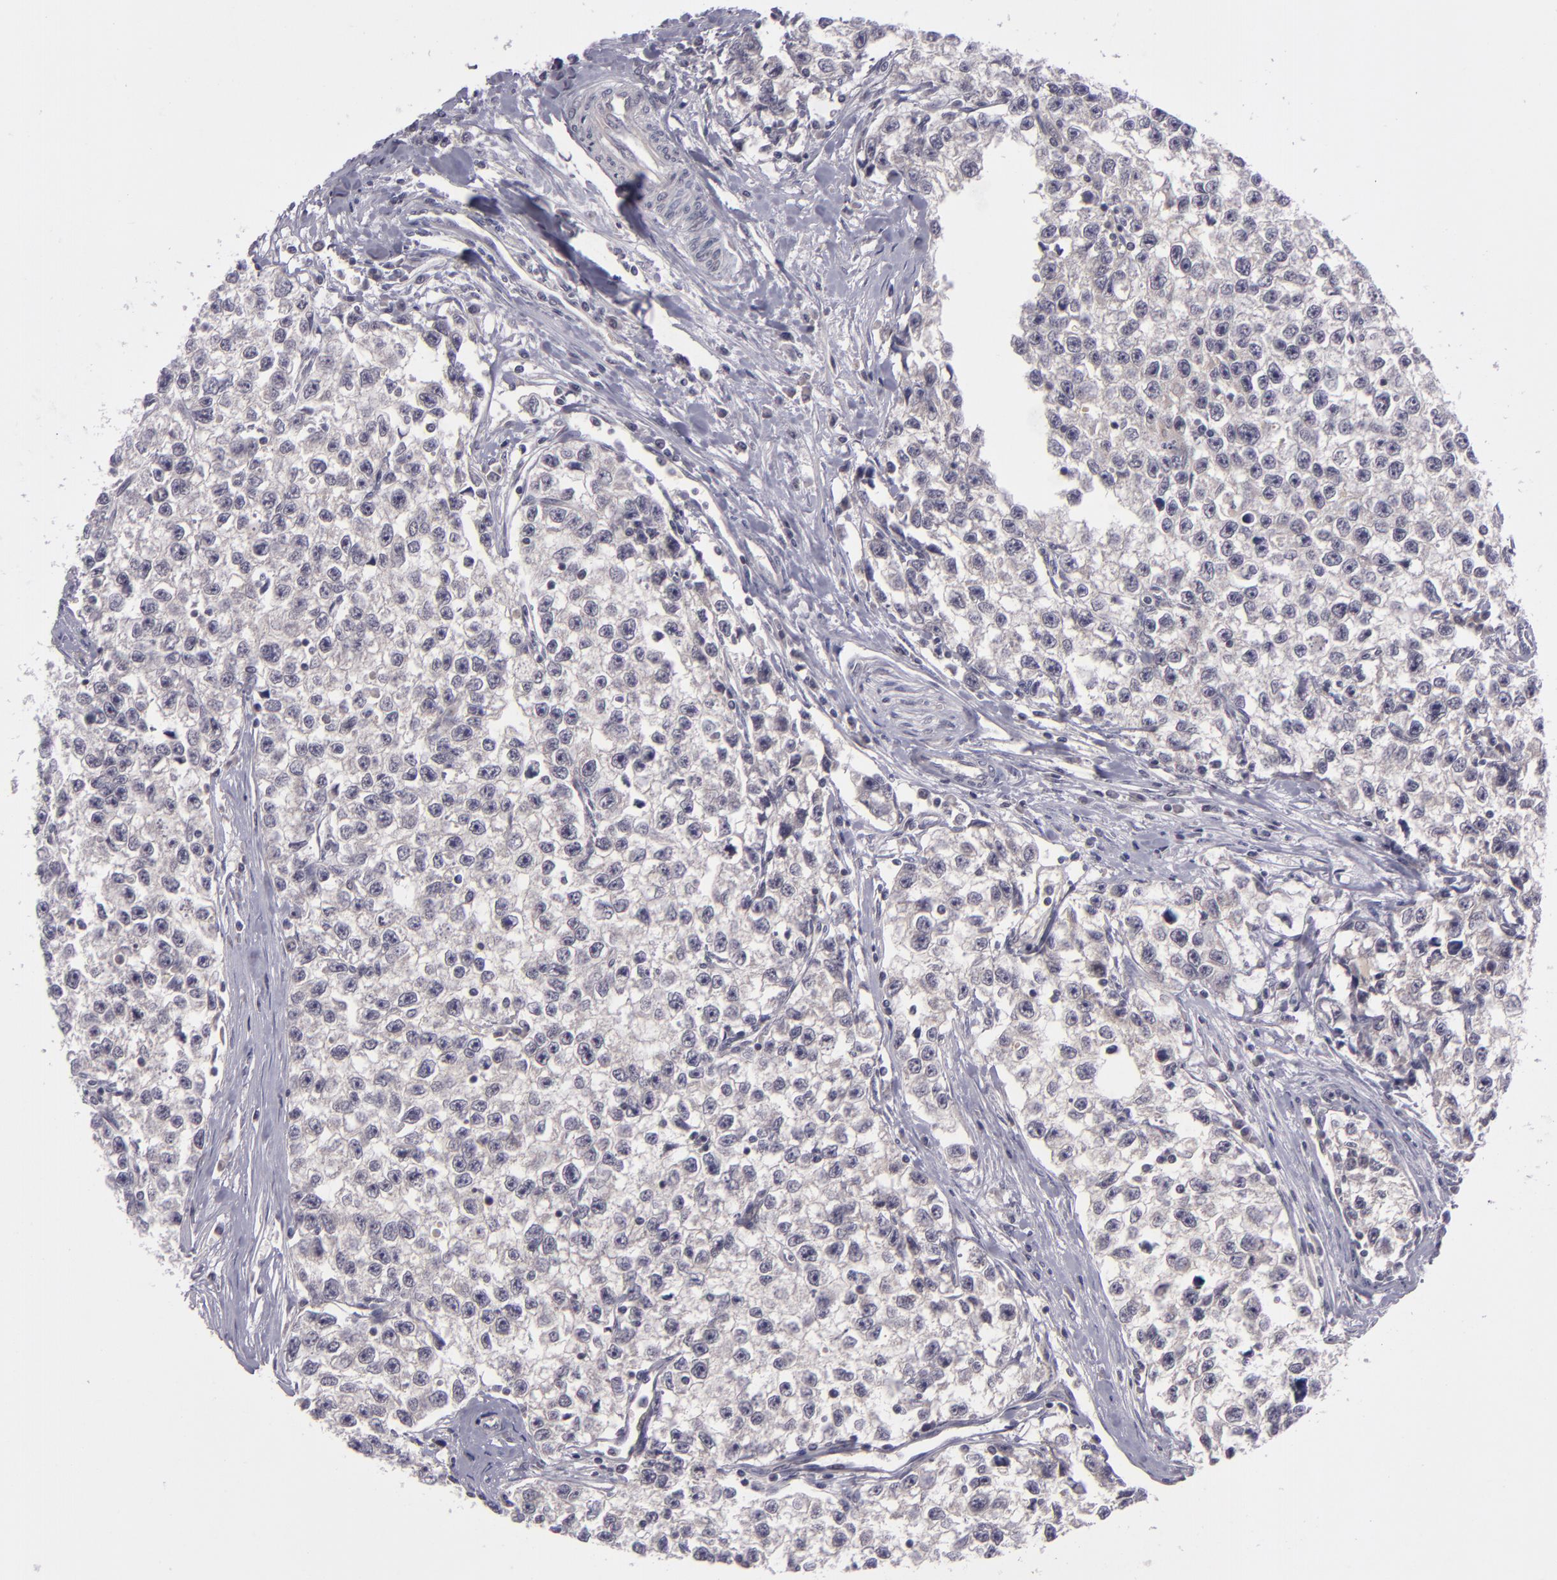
{"staining": {"intensity": "weak", "quantity": "<25%", "location": "cytoplasmic/membranous"}, "tissue": "testis cancer", "cell_type": "Tumor cells", "image_type": "cancer", "snomed": [{"axis": "morphology", "description": "Seminoma, NOS"}, {"axis": "morphology", "description": "Carcinoma, Embryonal, NOS"}, {"axis": "topography", "description": "Testis"}], "caption": "Protein analysis of embryonal carcinoma (testis) exhibits no significant positivity in tumor cells.", "gene": "CASP8", "patient": {"sex": "male", "age": 30}}